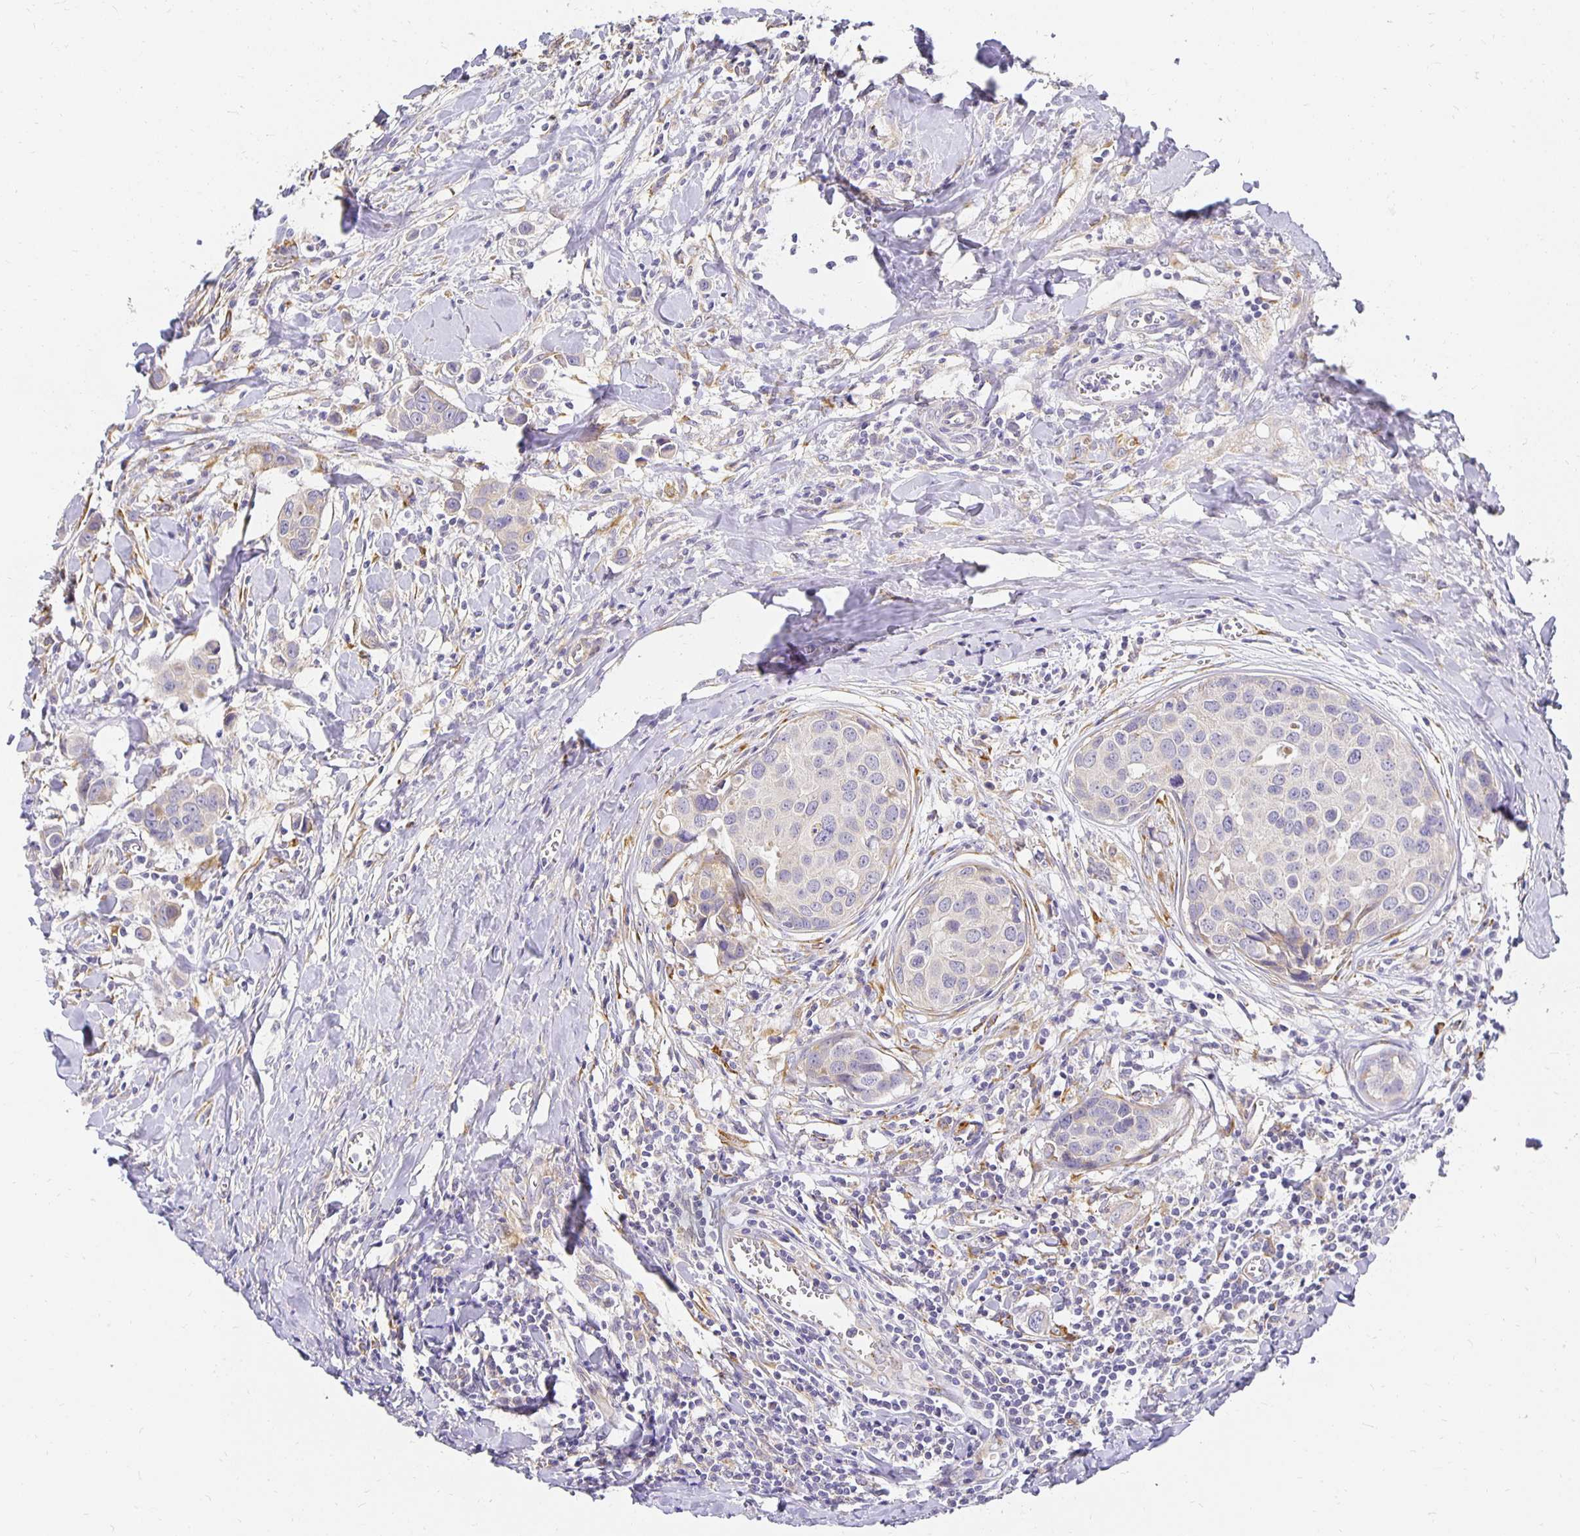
{"staining": {"intensity": "negative", "quantity": "none", "location": "none"}, "tissue": "breast cancer", "cell_type": "Tumor cells", "image_type": "cancer", "snomed": [{"axis": "morphology", "description": "Duct carcinoma"}, {"axis": "topography", "description": "Breast"}], "caption": "A histopathology image of human breast cancer is negative for staining in tumor cells.", "gene": "PLOD1", "patient": {"sex": "female", "age": 24}}